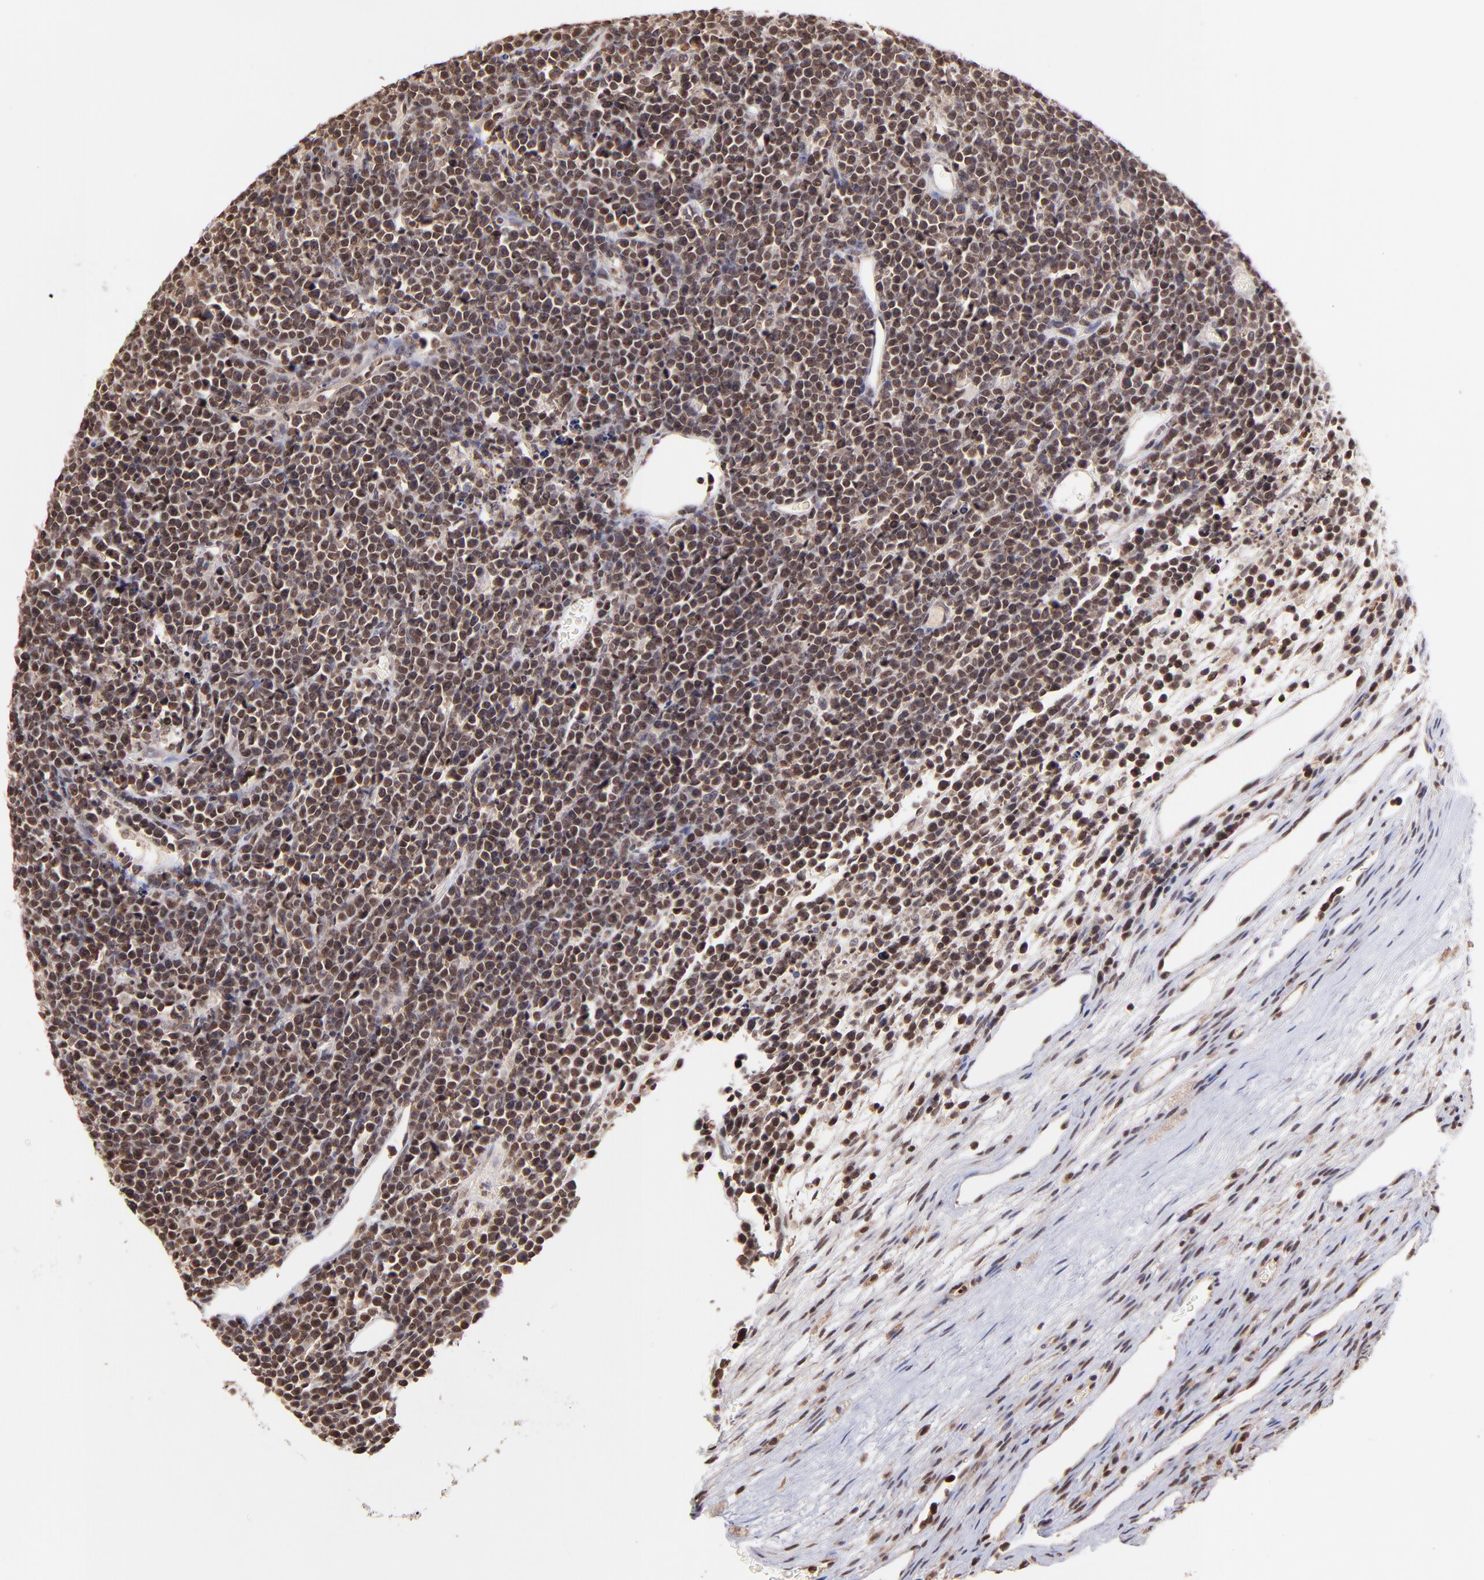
{"staining": {"intensity": "strong", "quantity": ">75%", "location": "nuclear"}, "tissue": "lymphoma", "cell_type": "Tumor cells", "image_type": "cancer", "snomed": [{"axis": "morphology", "description": "Malignant lymphoma, non-Hodgkin's type, High grade"}, {"axis": "topography", "description": "Ovary"}], "caption": "Protein expression analysis of human lymphoma reveals strong nuclear staining in about >75% of tumor cells.", "gene": "WDR25", "patient": {"sex": "female", "age": 56}}